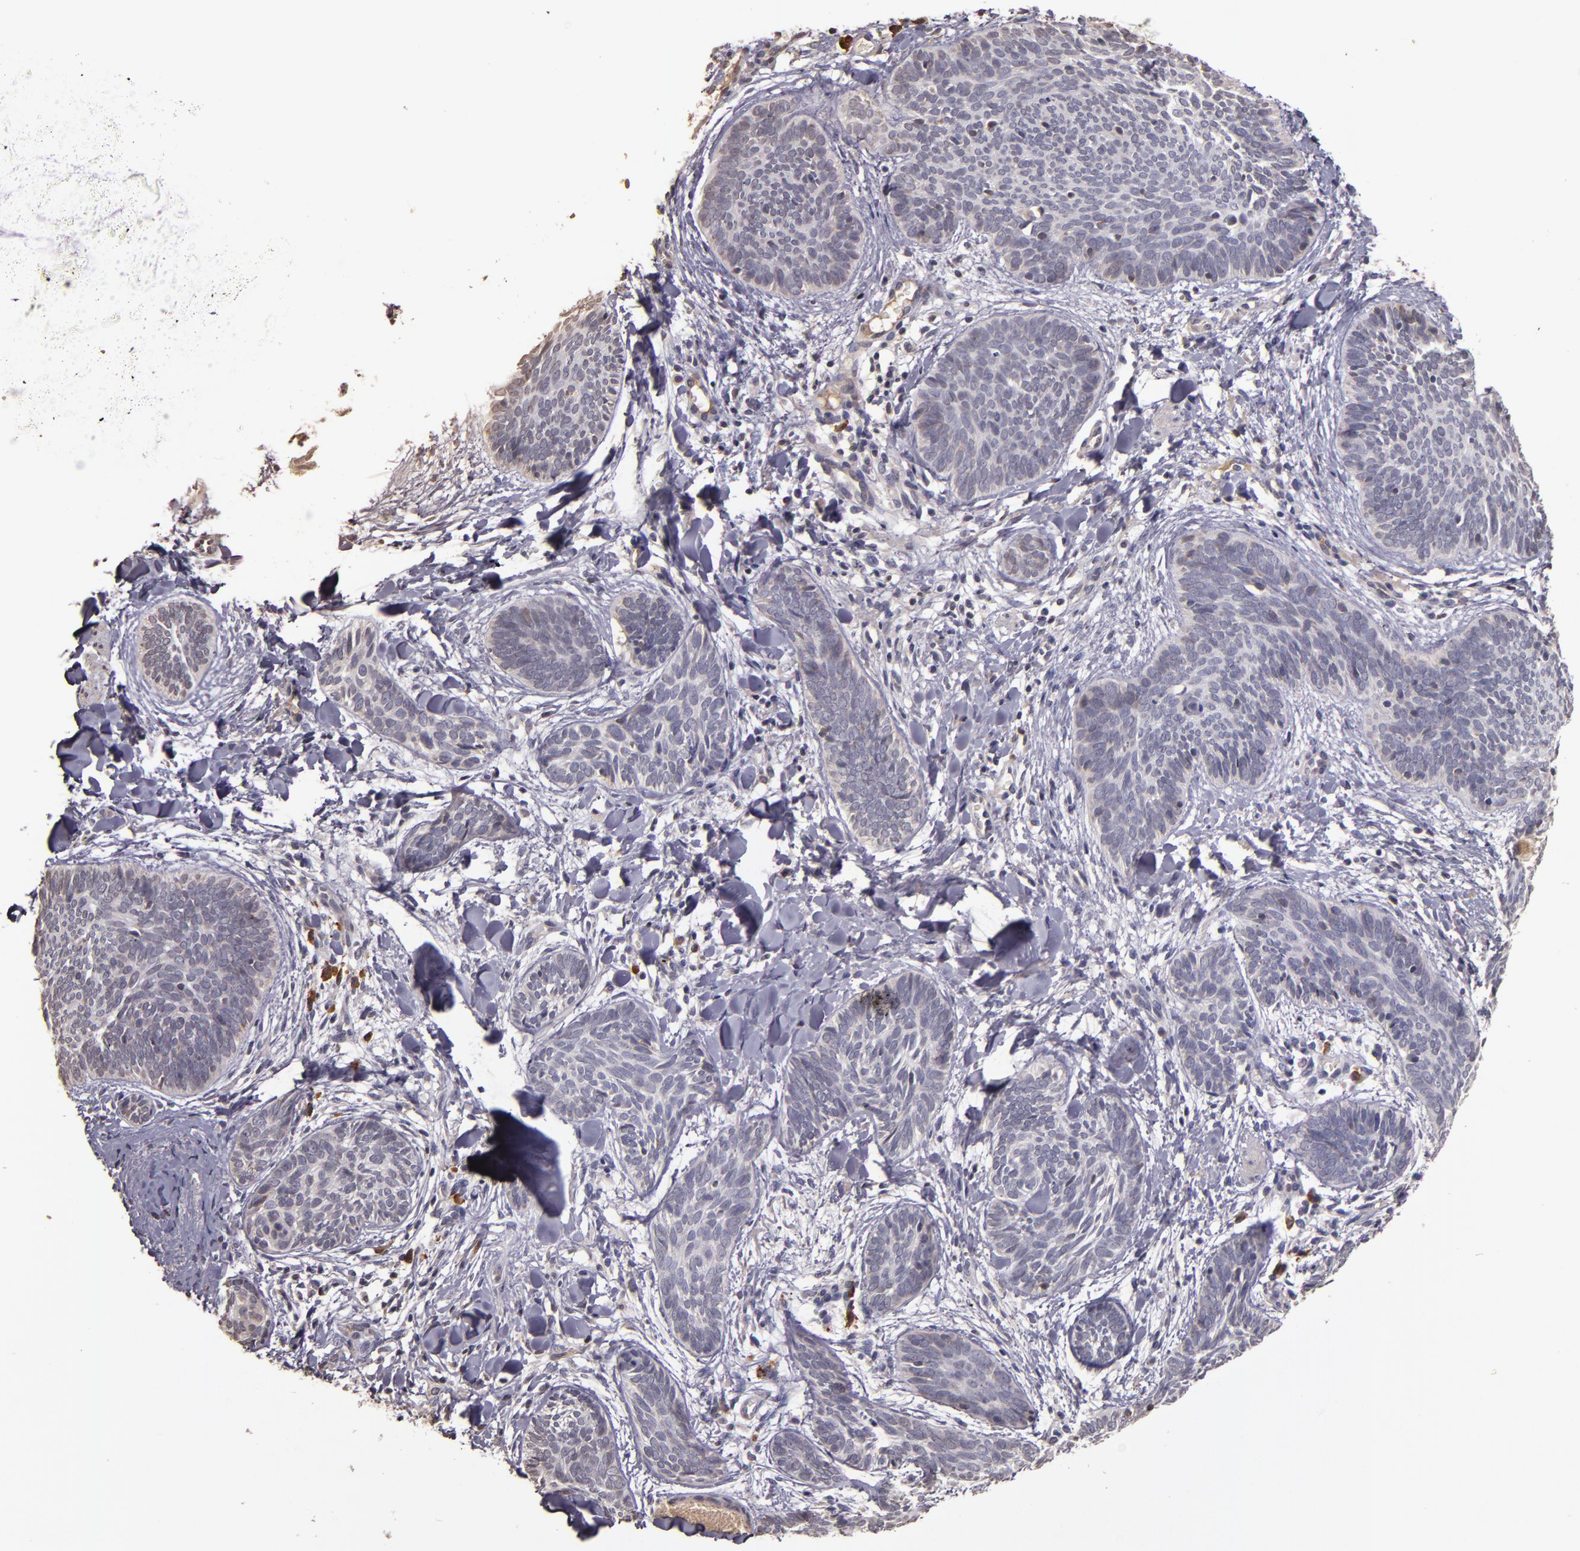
{"staining": {"intensity": "negative", "quantity": "none", "location": "none"}, "tissue": "skin cancer", "cell_type": "Tumor cells", "image_type": "cancer", "snomed": [{"axis": "morphology", "description": "Basal cell carcinoma"}, {"axis": "topography", "description": "Skin"}], "caption": "IHC image of neoplastic tissue: basal cell carcinoma (skin) stained with DAB (3,3'-diaminobenzidine) reveals no significant protein positivity in tumor cells.", "gene": "ABL1", "patient": {"sex": "female", "age": 81}}